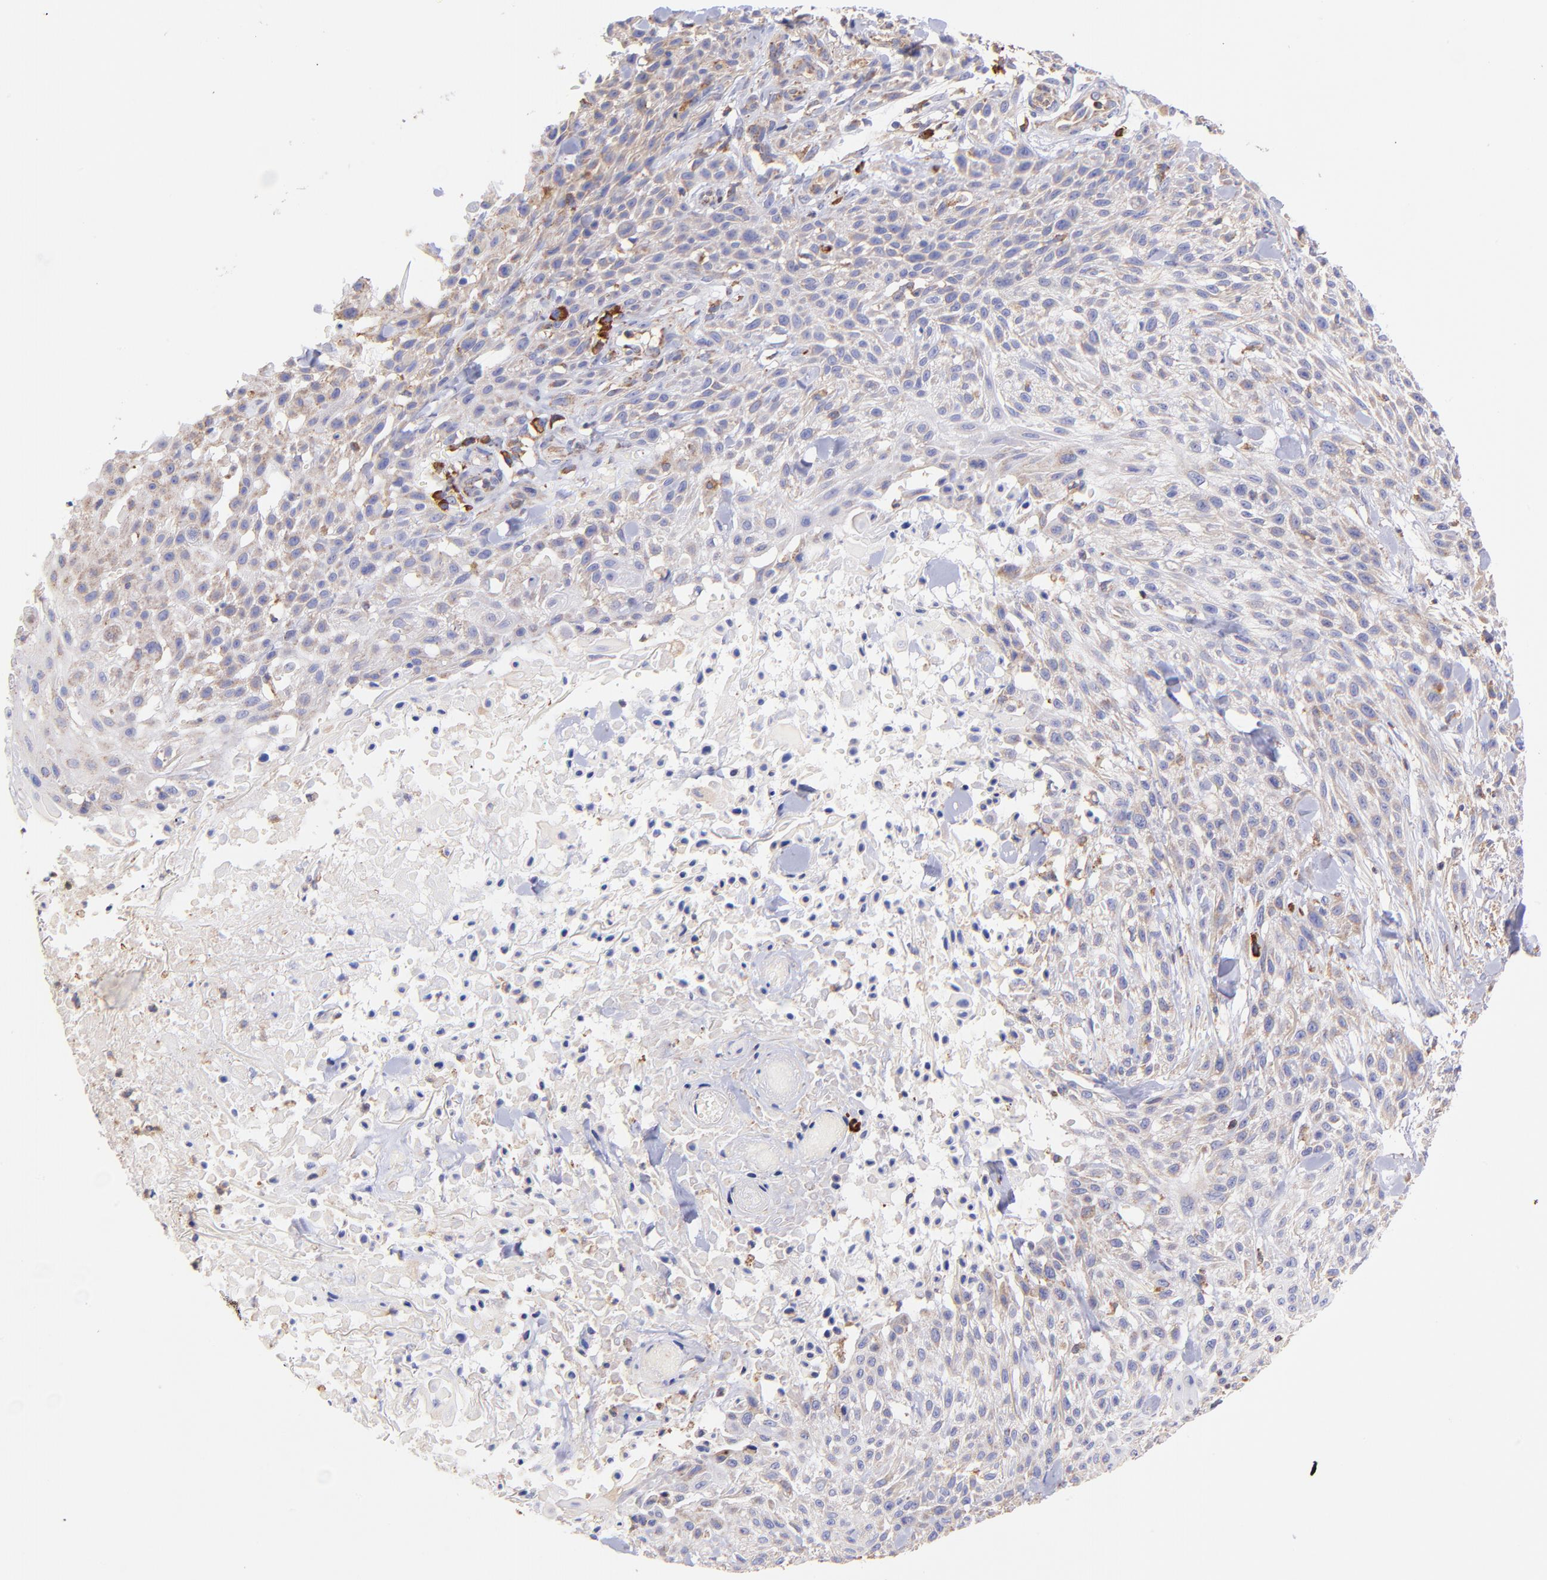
{"staining": {"intensity": "weak", "quantity": ">75%", "location": "cytoplasmic/membranous"}, "tissue": "skin cancer", "cell_type": "Tumor cells", "image_type": "cancer", "snomed": [{"axis": "morphology", "description": "Squamous cell carcinoma, NOS"}, {"axis": "topography", "description": "Skin"}], "caption": "DAB immunohistochemical staining of skin cancer displays weak cytoplasmic/membranous protein expression in about >75% of tumor cells.", "gene": "PREX1", "patient": {"sex": "female", "age": 42}}